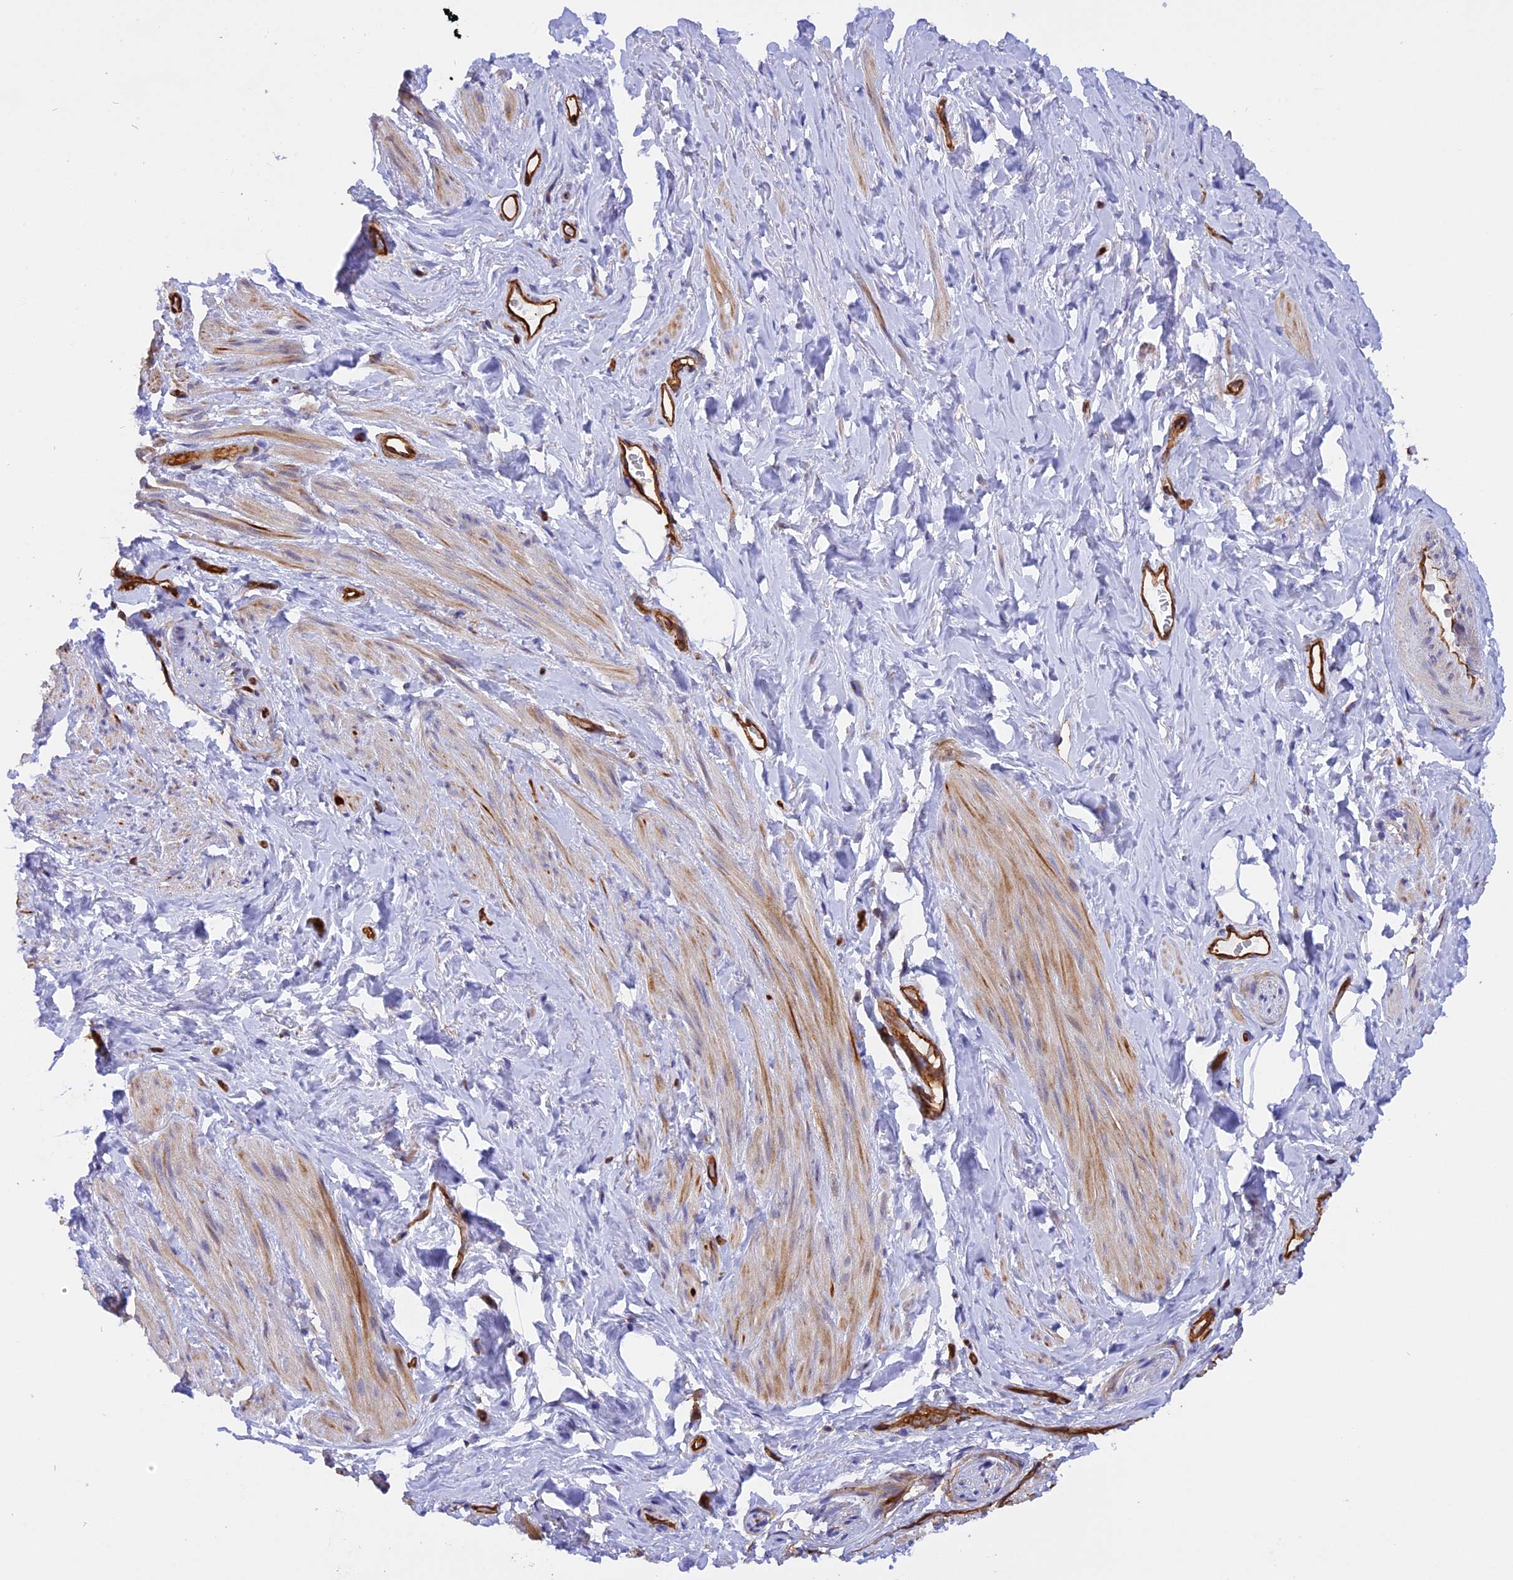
{"staining": {"intensity": "weak", "quantity": "25%-75%", "location": "cytoplasmic/membranous"}, "tissue": "smooth muscle", "cell_type": "Smooth muscle cells", "image_type": "normal", "snomed": [{"axis": "morphology", "description": "Normal tissue, NOS"}, {"axis": "topography", "description": "Smooth muscle"}, {"axis": "topography", "description": "Peripheral nerve tissue"}], "caption": "This histopathology image displays immunohistochemistry staining of unremarkable smooth muscle, with low weak cytoplasmic/membranous staining in approximately 25%-75% of smooth muscle cells.", "gene": "C5orf22", "patient": {"sex": "male", "age": 69}}